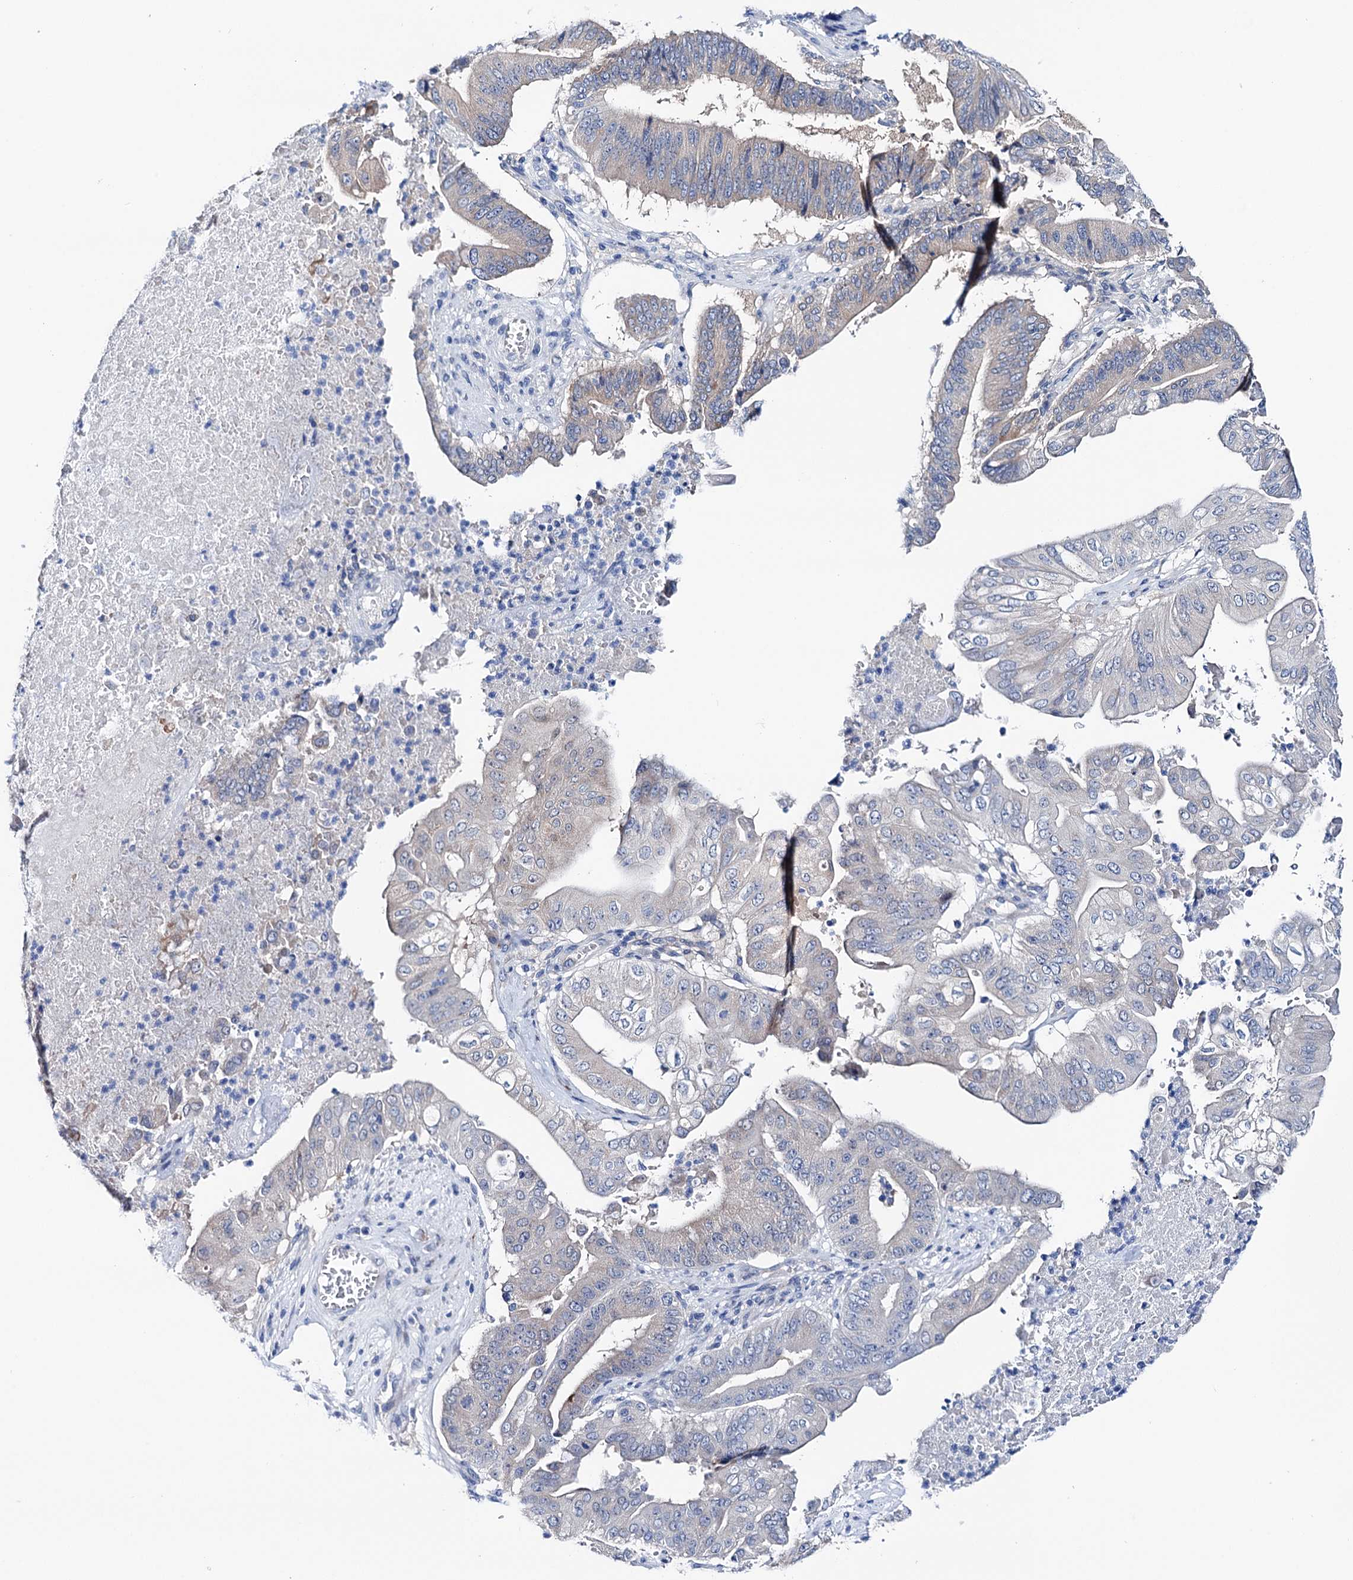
{"staining": {"intensity": "negative", "quantity": "none", "location": "none"}, "tissue": "pancreatic cancer", "cell_type": "Tumor cells", "image_type": "cancer", "snomed": [{"axis": "morphology", "description": "Adenocarcinoma, NOS"}, {"axis": "topography", "description": "Pancreas"}], "caption": "This is a image of IHC staining of adenocarcinoma (pancreatic), which shows no positivity in tumor cells.", "gene": "SHROOM1", "patient": {"sex": "female", "age": 77}}